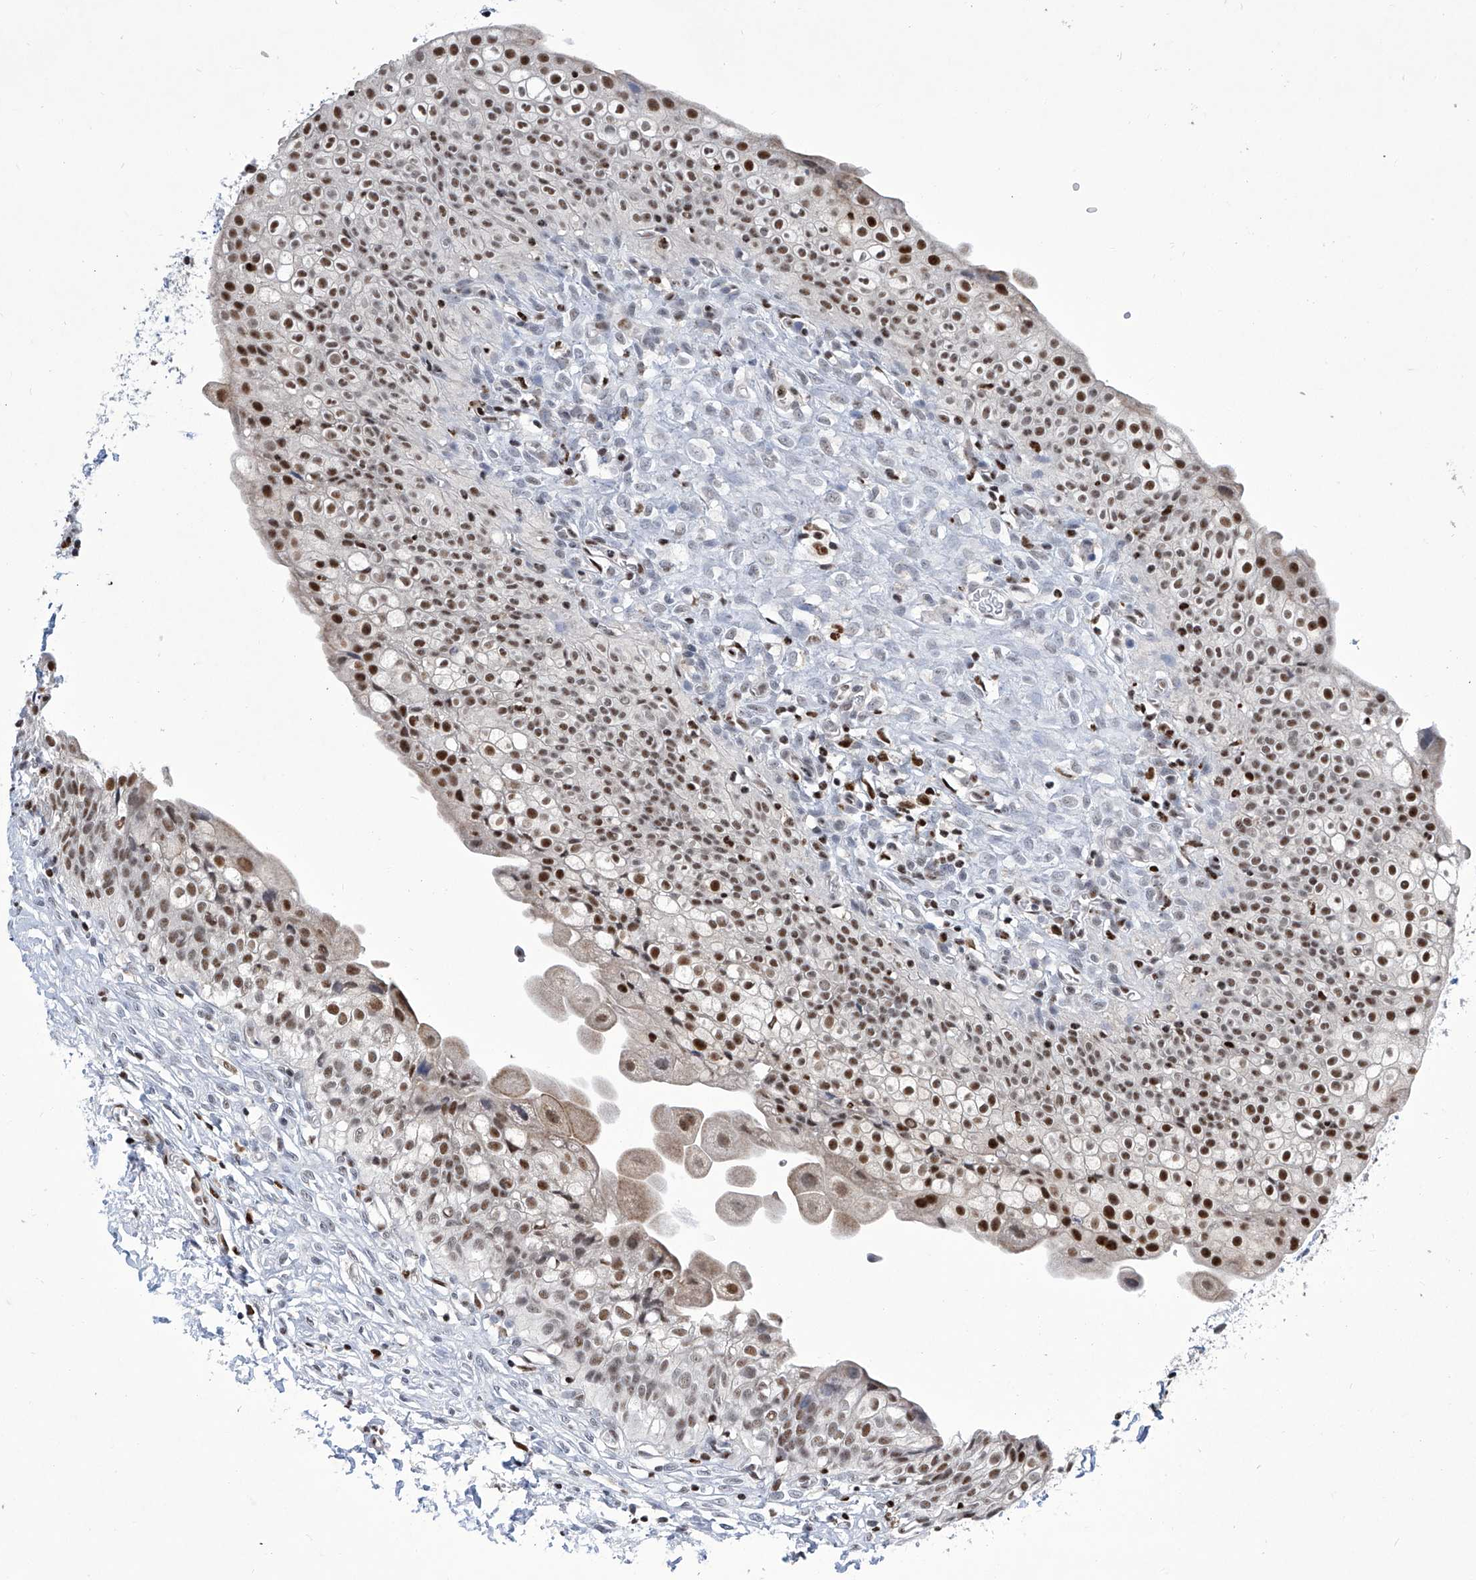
{"staining": {"intensity": "strong", "quantity": ">75%", "location": "nuclear"}, "tissue": "urinary bladder", "cell_type": "Urothelial cells", "image_type": "normal", "snomed": [{"axis": "morphology", "description": "Normal tissue, NOS"}, {"axis": "topography", "description": "Urinary bladder"}], "caption": "Immunohistochemistry of normal urinary bladder displays high levels of strong nuclear expression in about >75% of urothelial cells. Using DAB (brown) and hematoxylin (blue) stains, captured at high magnification using brightfield microscopy.", "gene": "SREBF2", "patient": {"sex": "male", "age": 55}}